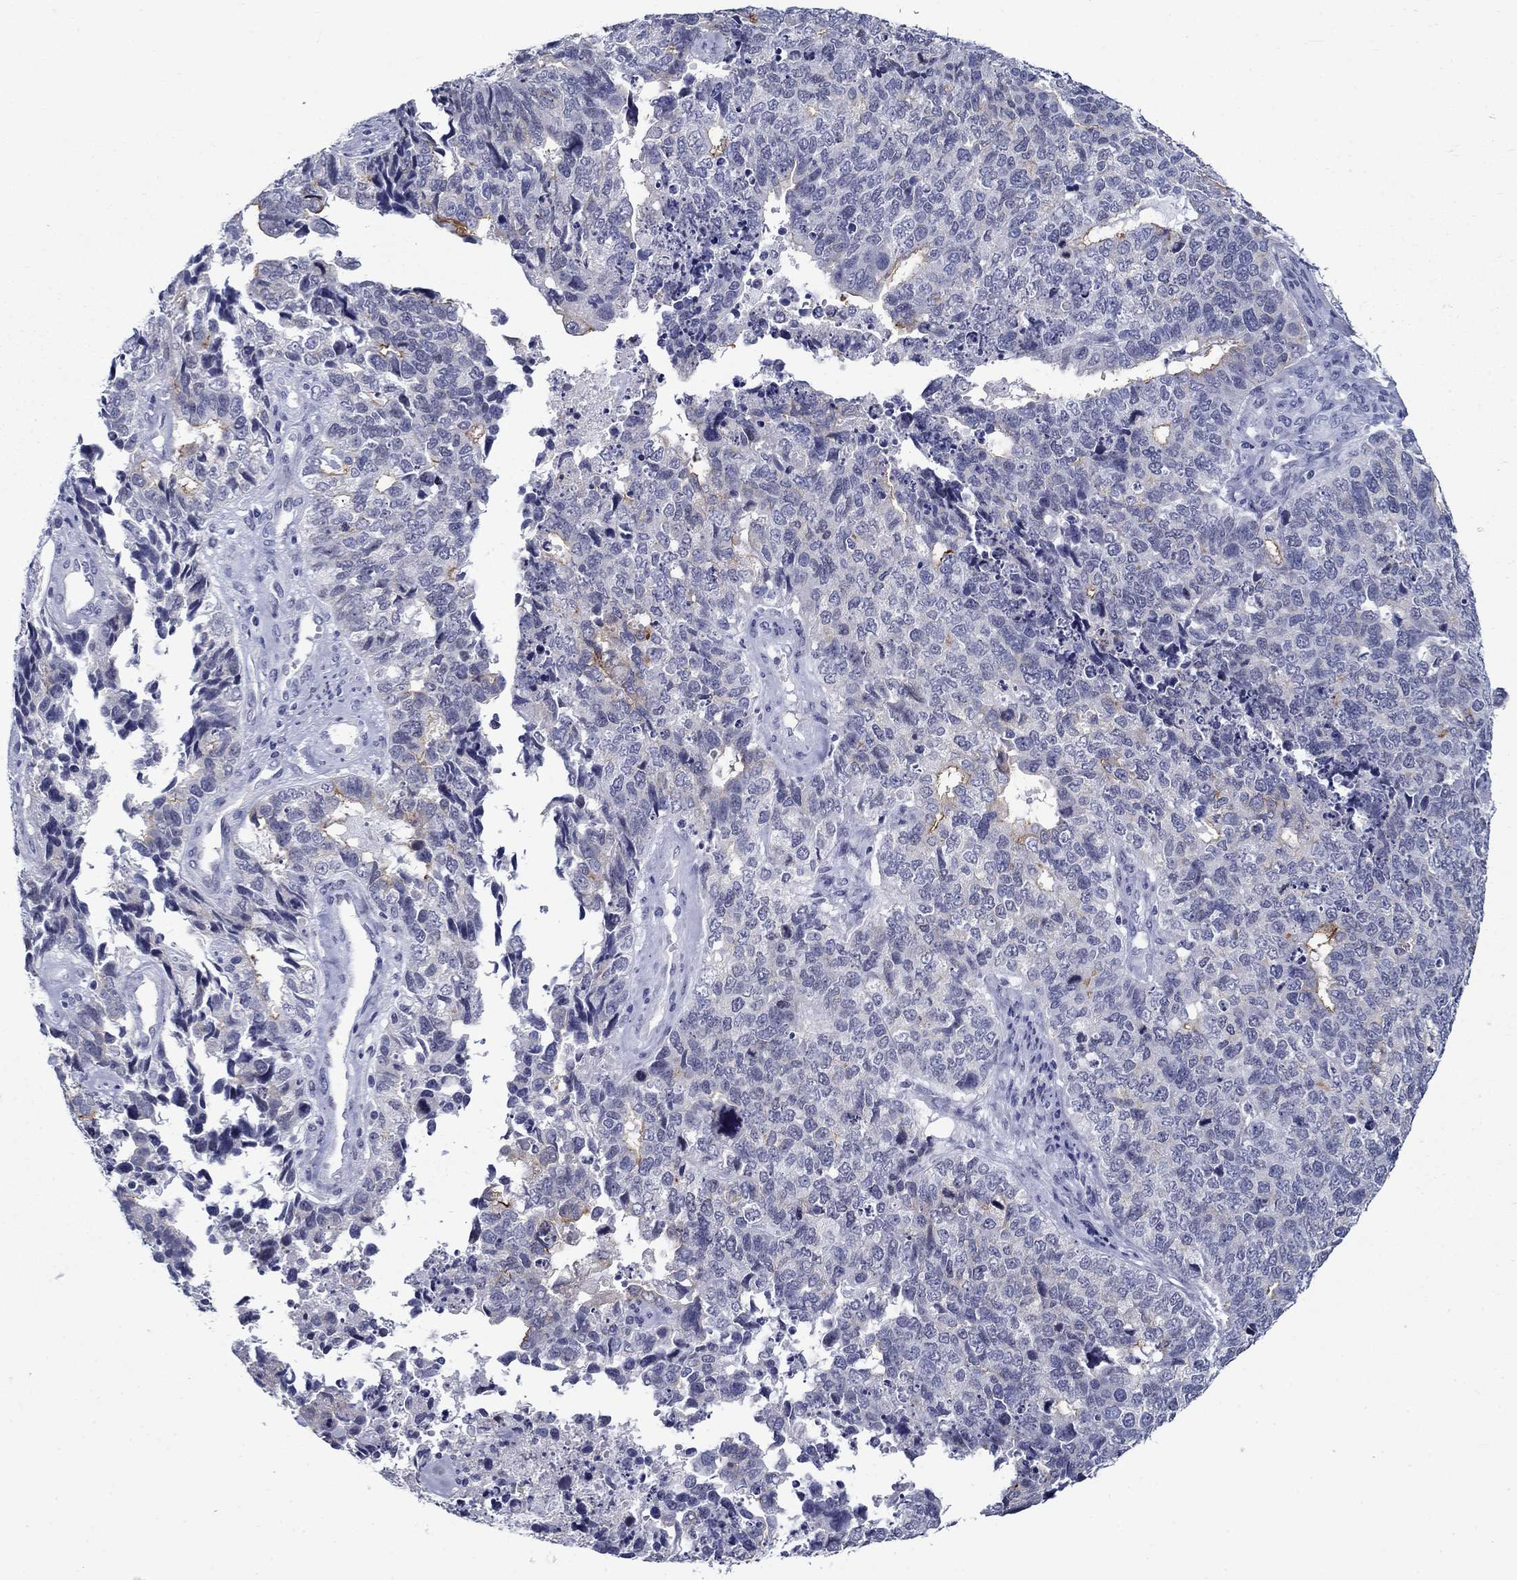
{"staining": {"intensity": "weak", "quantity": "<25%", "location": "cytoplasmic/membranous"}, "tissue": "cervical cancer", "cell_type": "Tumor cells", "image_type": "cancer", "snomed": [{"axis": "morphology", "description": "Squamous cell carcinoma, NOS"}, {"axis": "topography", "description": "Cervix"}], "caption": "Immunohistochemical staining of squamous cell carcinoma (cervical) demonstrates no significant positivity in tumor cells.", "gene": "C4orf19", "patient": {"sex": "female", "age": 63}}